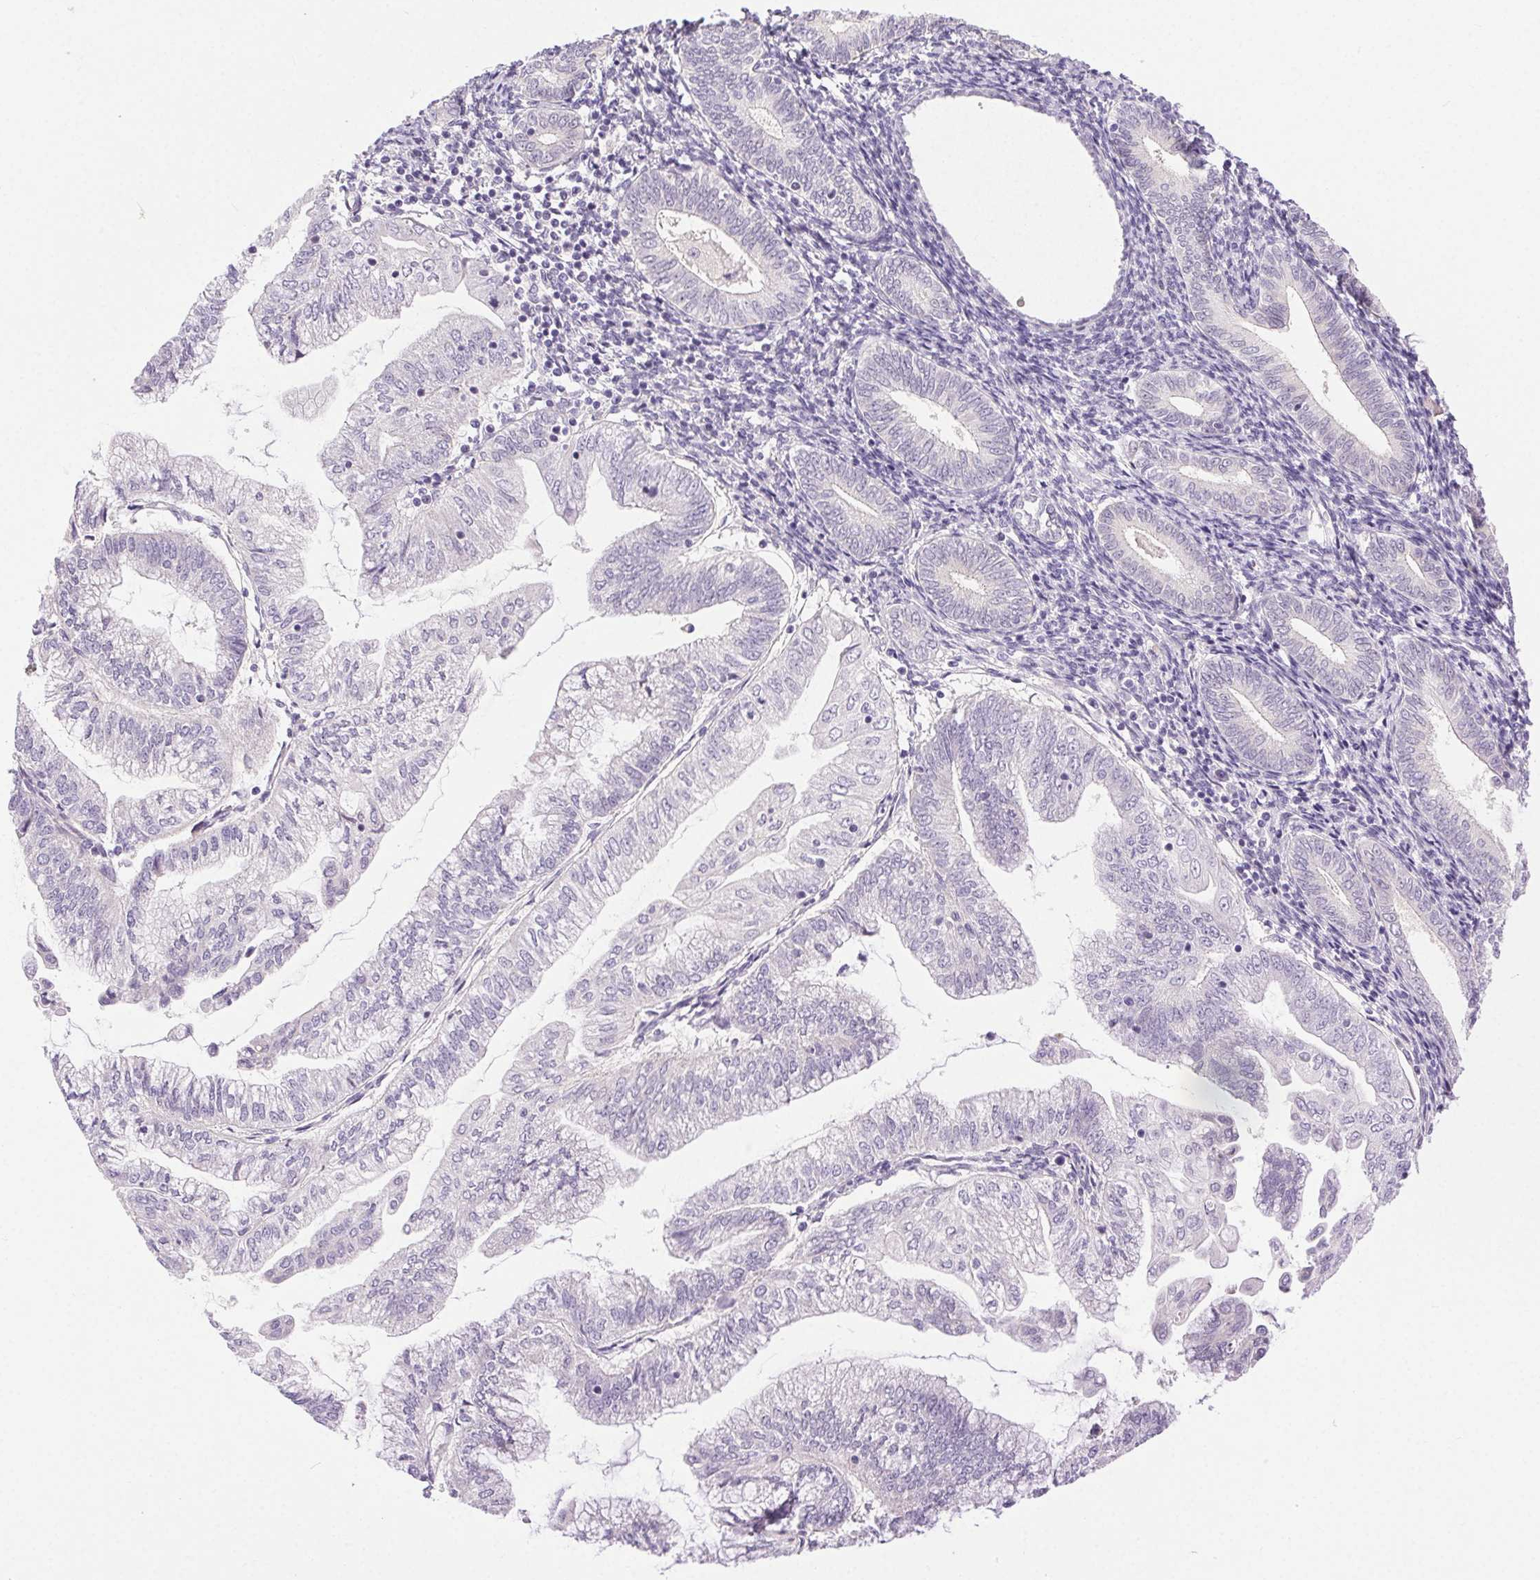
{"staining": {"intensity": "negative", "quantity": "none", "location": "none"}, "tissue": "endometrial cancer", "cell_type": "Tumor cells", "image_type": "cancer", "snomed": [{"axis": "morphology", "description": "Adenocarcinoma, NOS"}, {"axis": "topography", "description": "Endometrium"}], "caption": "The micrograph shows no significant positivity in tumor cells of endometrial cancer (adenocarcinoma).", "gene": "SYT11", "patient": {"sex": "female", "age": 55}}